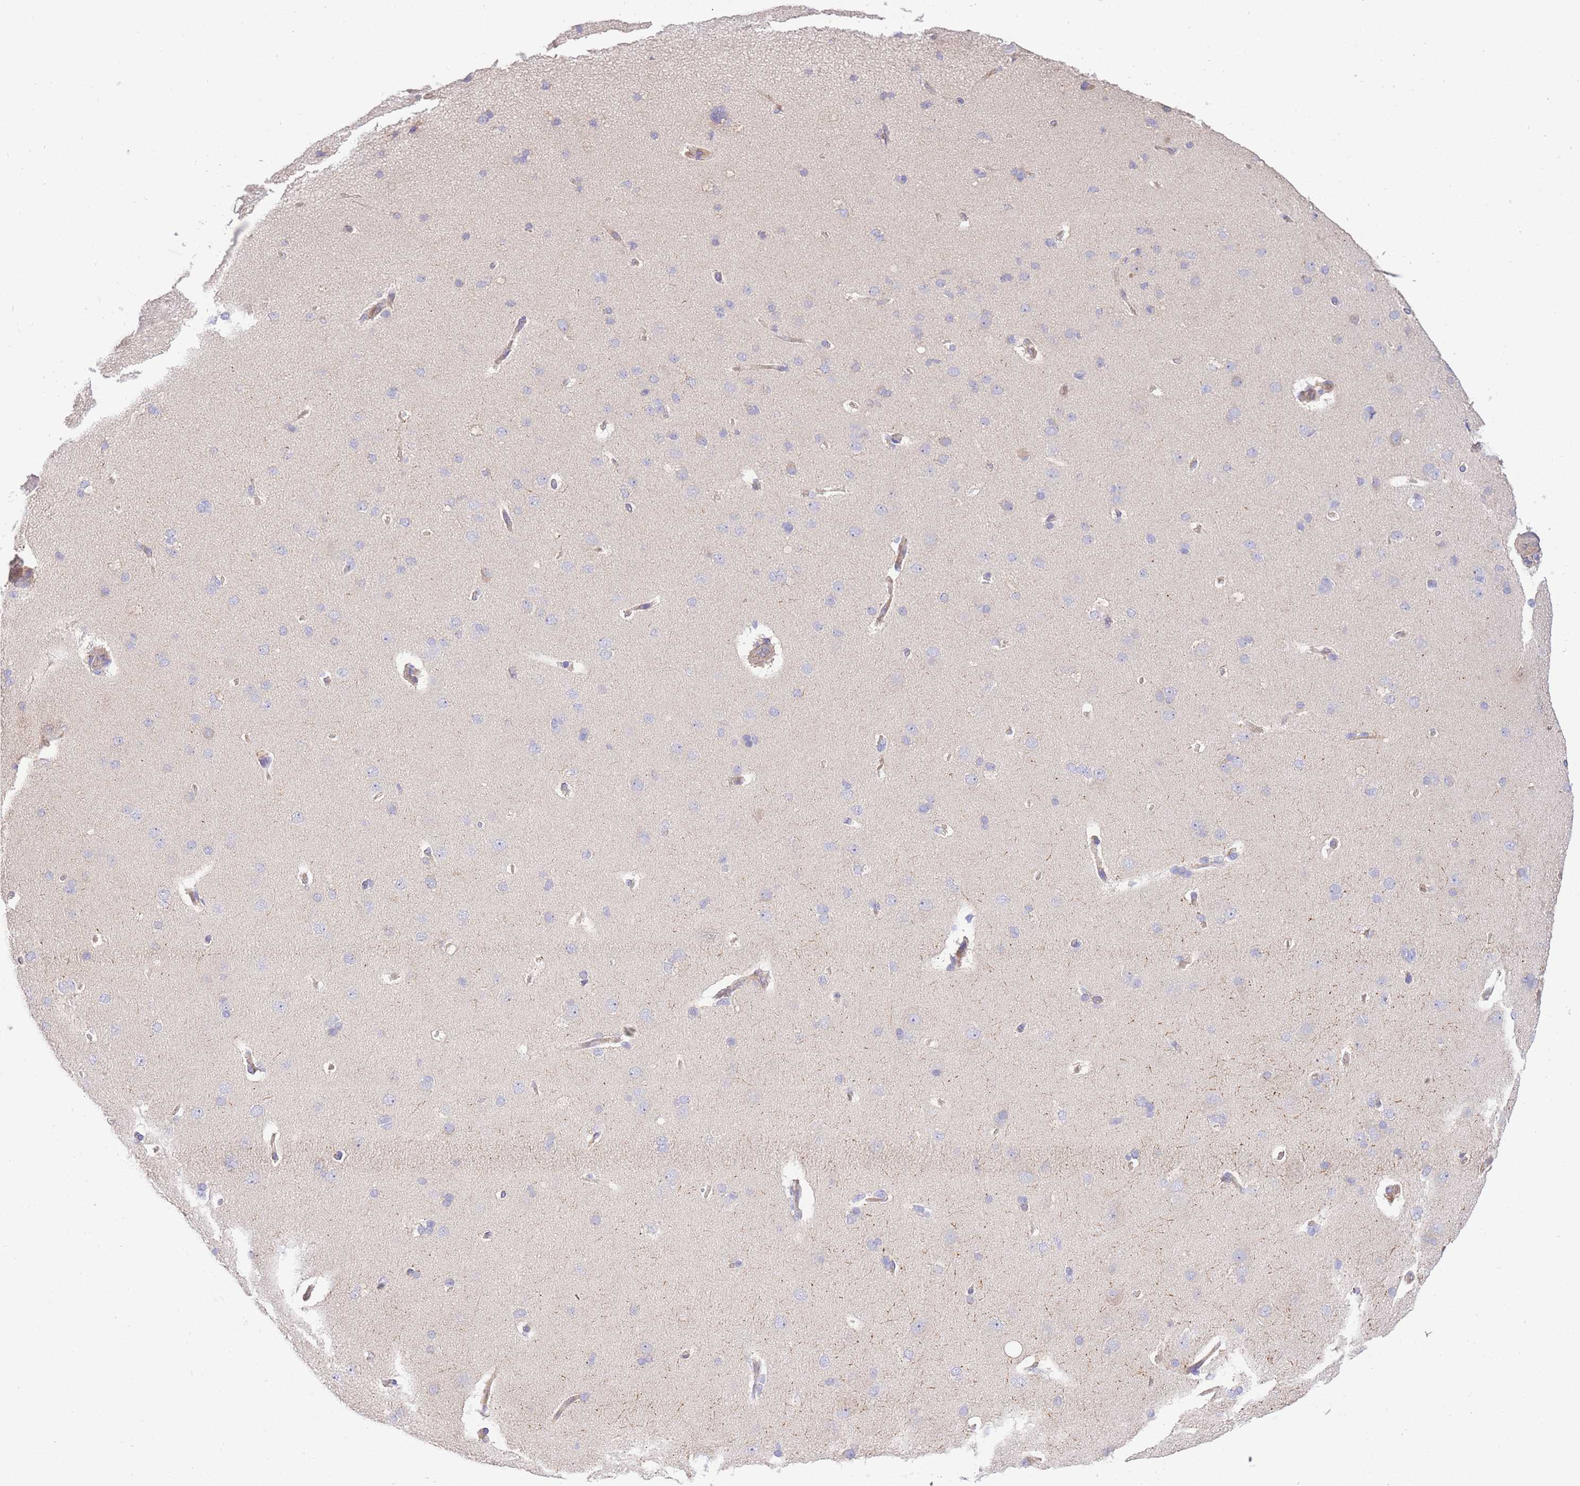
{"staining": {"intensity": "negative", "quantity": "none", "location": "none"}, "tissue": "cerebral cortex", "cell_type": "Endothelial cells", "image_type": "normal", "snomed": [{"axis": "morphology", "description": "Normal tissue, NOS"}, {"axis": "topography", "description": "Cerebral cortex"}], "caption": "Photomicrograph shows no significant protein staining in endothelial cells of benign cerebral cortex. (DAB immunohistochemistry (IHC) visualized using brightfield microscopy, high magnification).", "gene": "INSYN2B", "patient": {"sex": "male", "age": 62}}